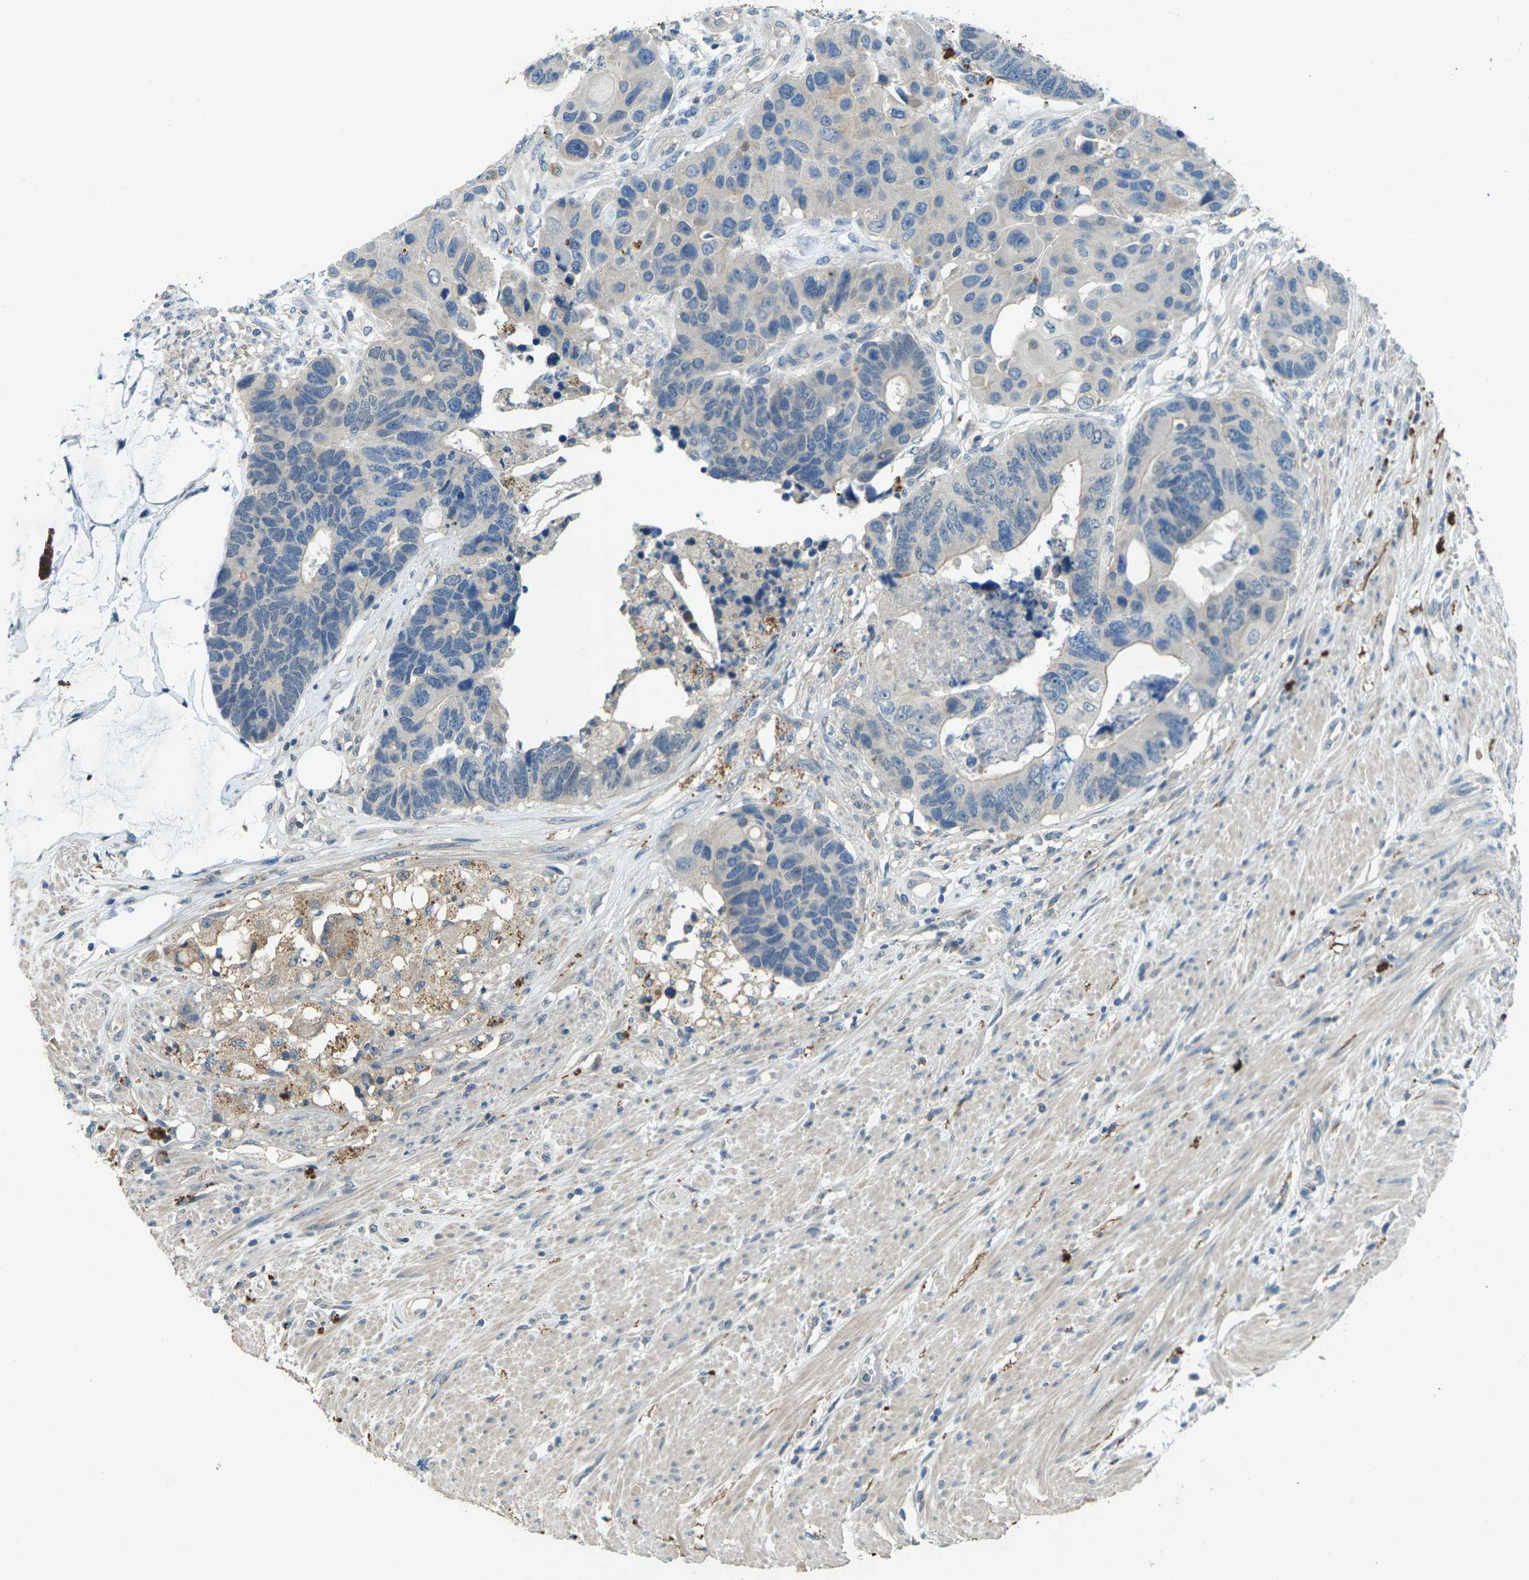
{"staining": {"intensity": "negative", "quantity": "none", "location": "none"}, "tissue": "colorectal cancer", "cell_type": "Tumor cells", "image_type": "cancer", "snomed": [{"axis": "morphology", "description": "Adenocarcinoma, NOS"}, {"axis": "topography", "description": "Rectum"}], "caption": "This is an immunohistochemistry photomicrograph of colorectal cancer. There is no positivity in tumor cells.", "gene": "SIGLEC14", "patient": {"sex": "male", "age": 51}}